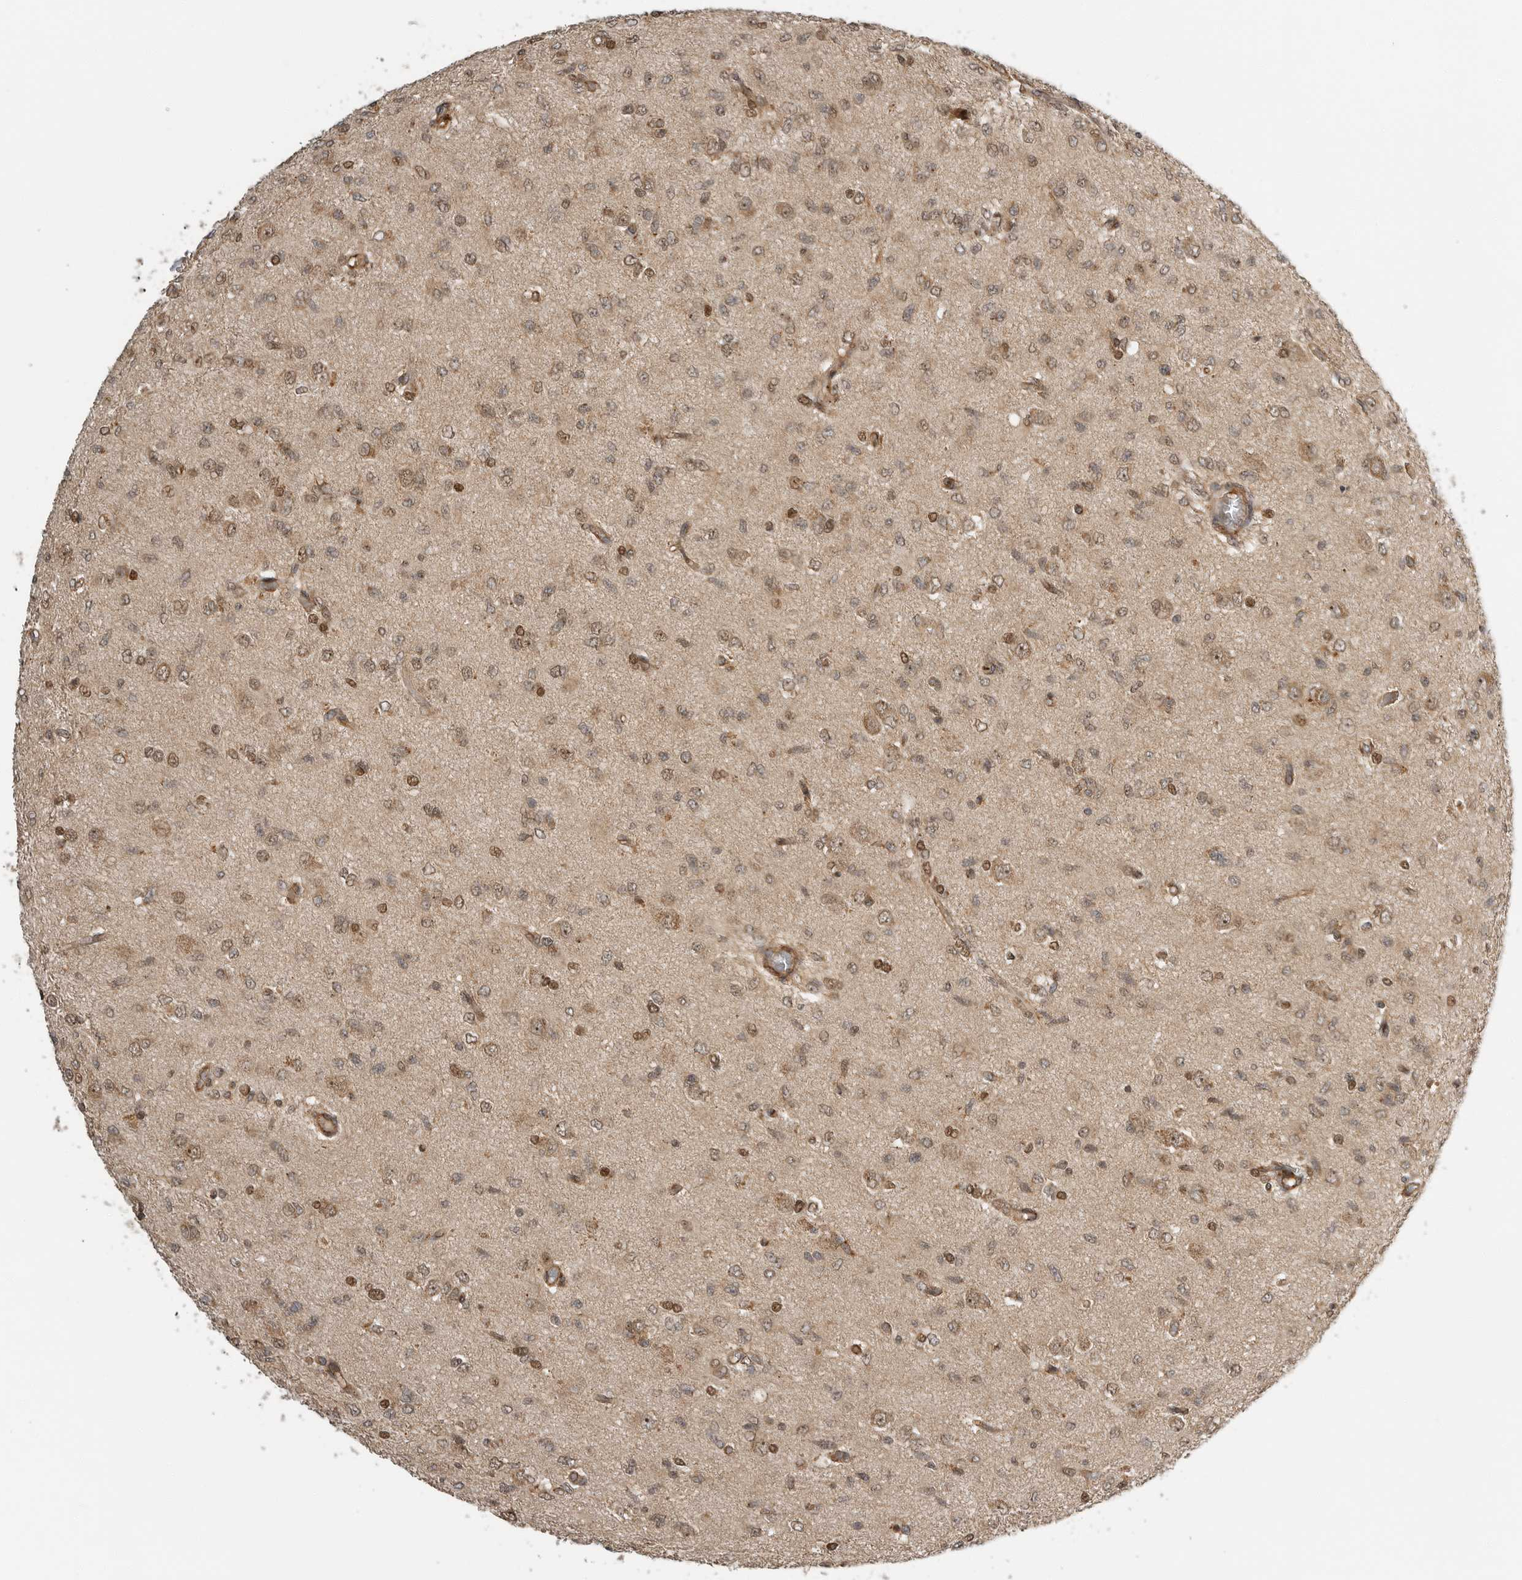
{"staining": {"intensity": "moderate", "quantity": ">75%", "location": "cytoplasmic/membranous,nuclear"}, "tissue": "glioma", "cell_type": "Tumor cells", "image_type": "cancer", "snomed": [{"axis": "morphology", "description": "Glioma, malignant, High grade"}, {"axis": "topography", "description": "Brain"}], "caption": "High-power microscopy captured an IHC histopathology image of malignant glioma (high-grade), revealing moderate cytoplasmic/membranous and nuclear expression in about >75% of tumor cells.", "gene": "STRAP", "patient": {"sex": "female", "age": 59}}